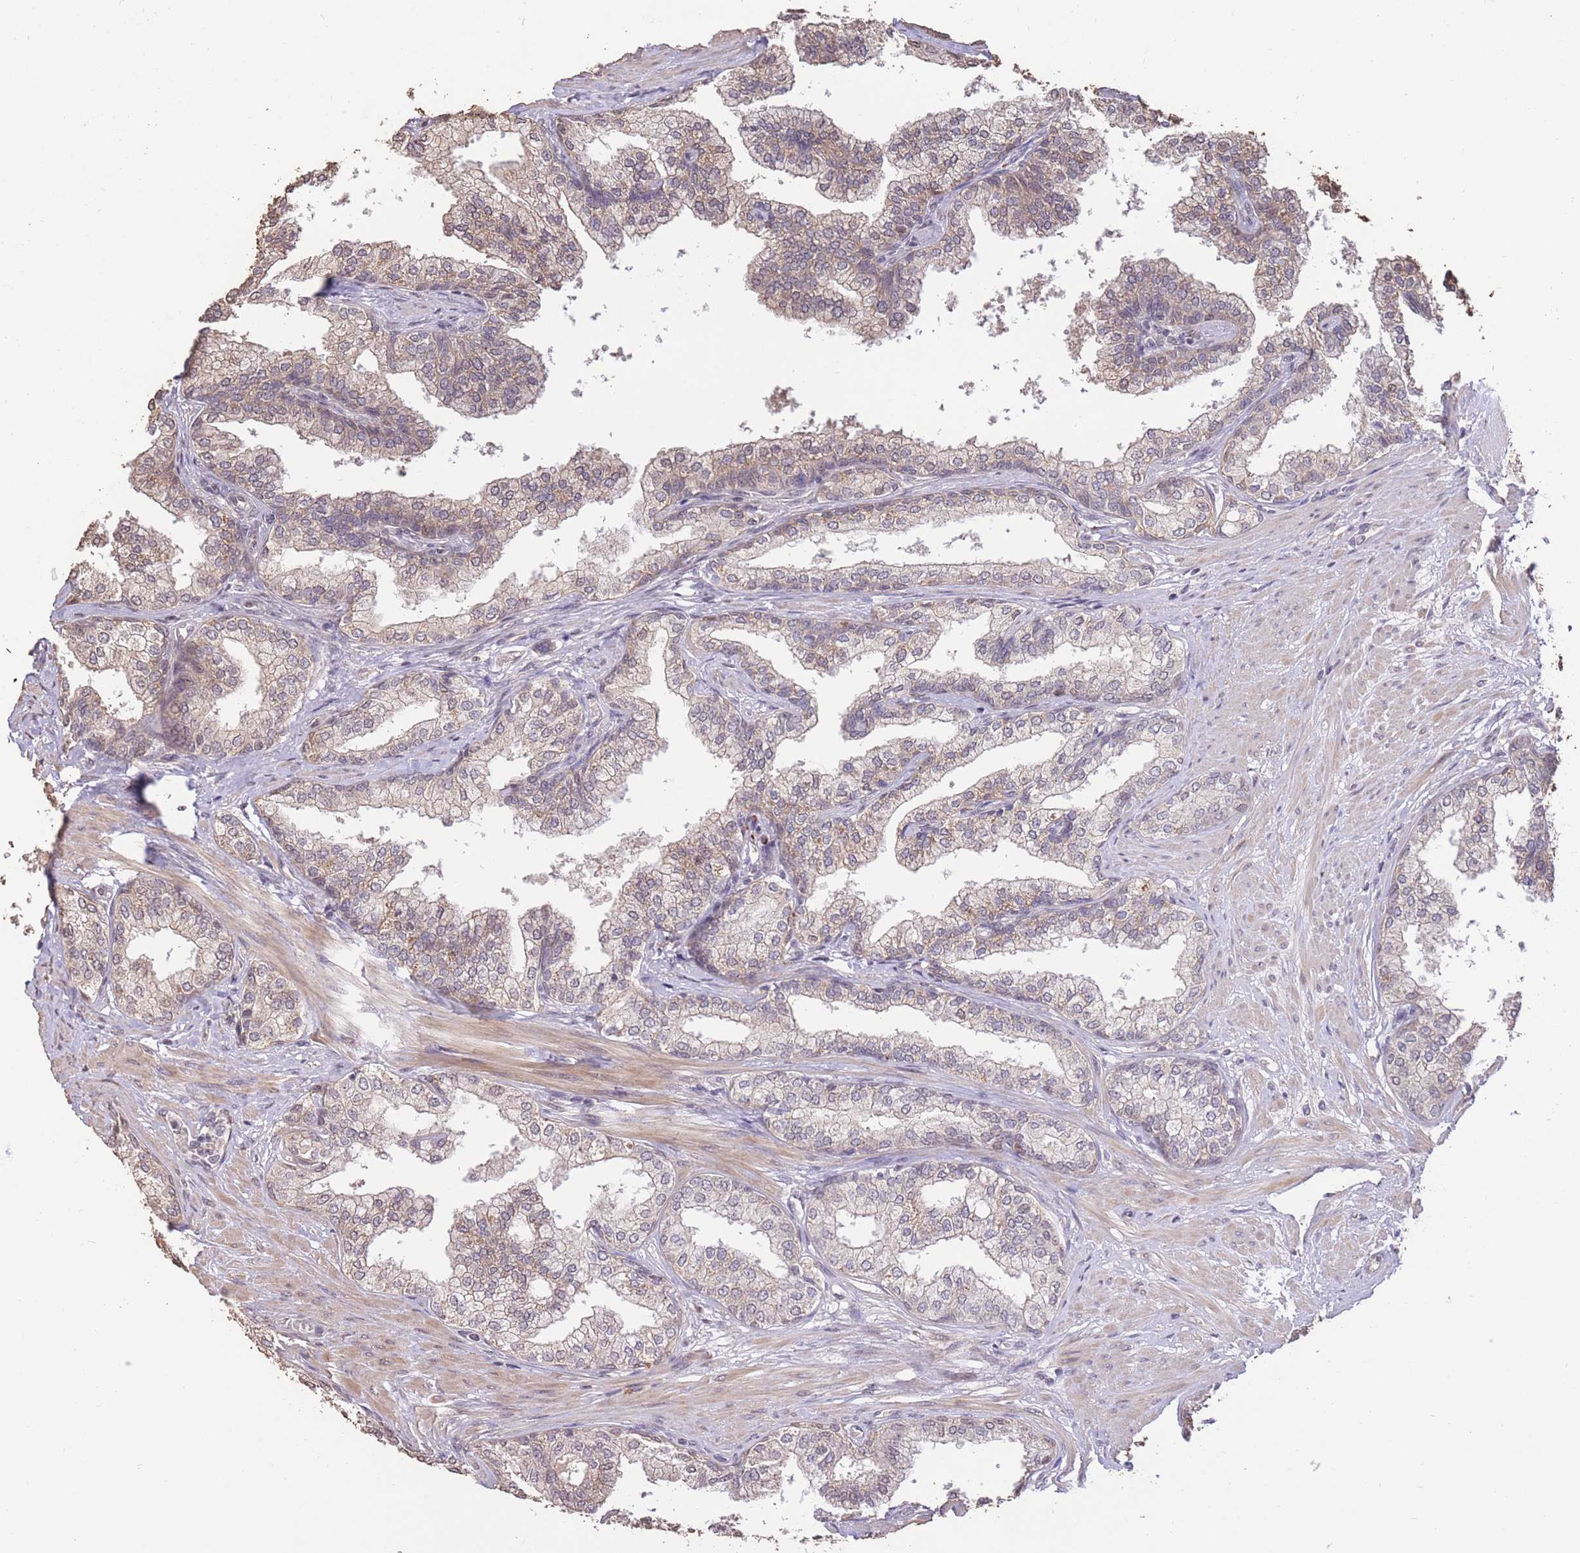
{"staining": {"intensity": "weak", "quantity": "25%-75%", "location": "cytoplasmic/membranous"}, "tissue": "prostate", "cell_type": "Glandular cells", "image_type": "normal", "snomed": [{"axis": "morphology", "description": "Normal tissue, NOS"}, {"axis": "topography", "description": "Prostate"}], "caption": "IHC micrograph of benign prostate stained for a protein (brown), which demonstrates low levels of weak cytoplasmic/membranous positivity in about 25%-75% of glandular cells.", "gene": "RGS14", "patient": {"sex": "male", "age": 60}}